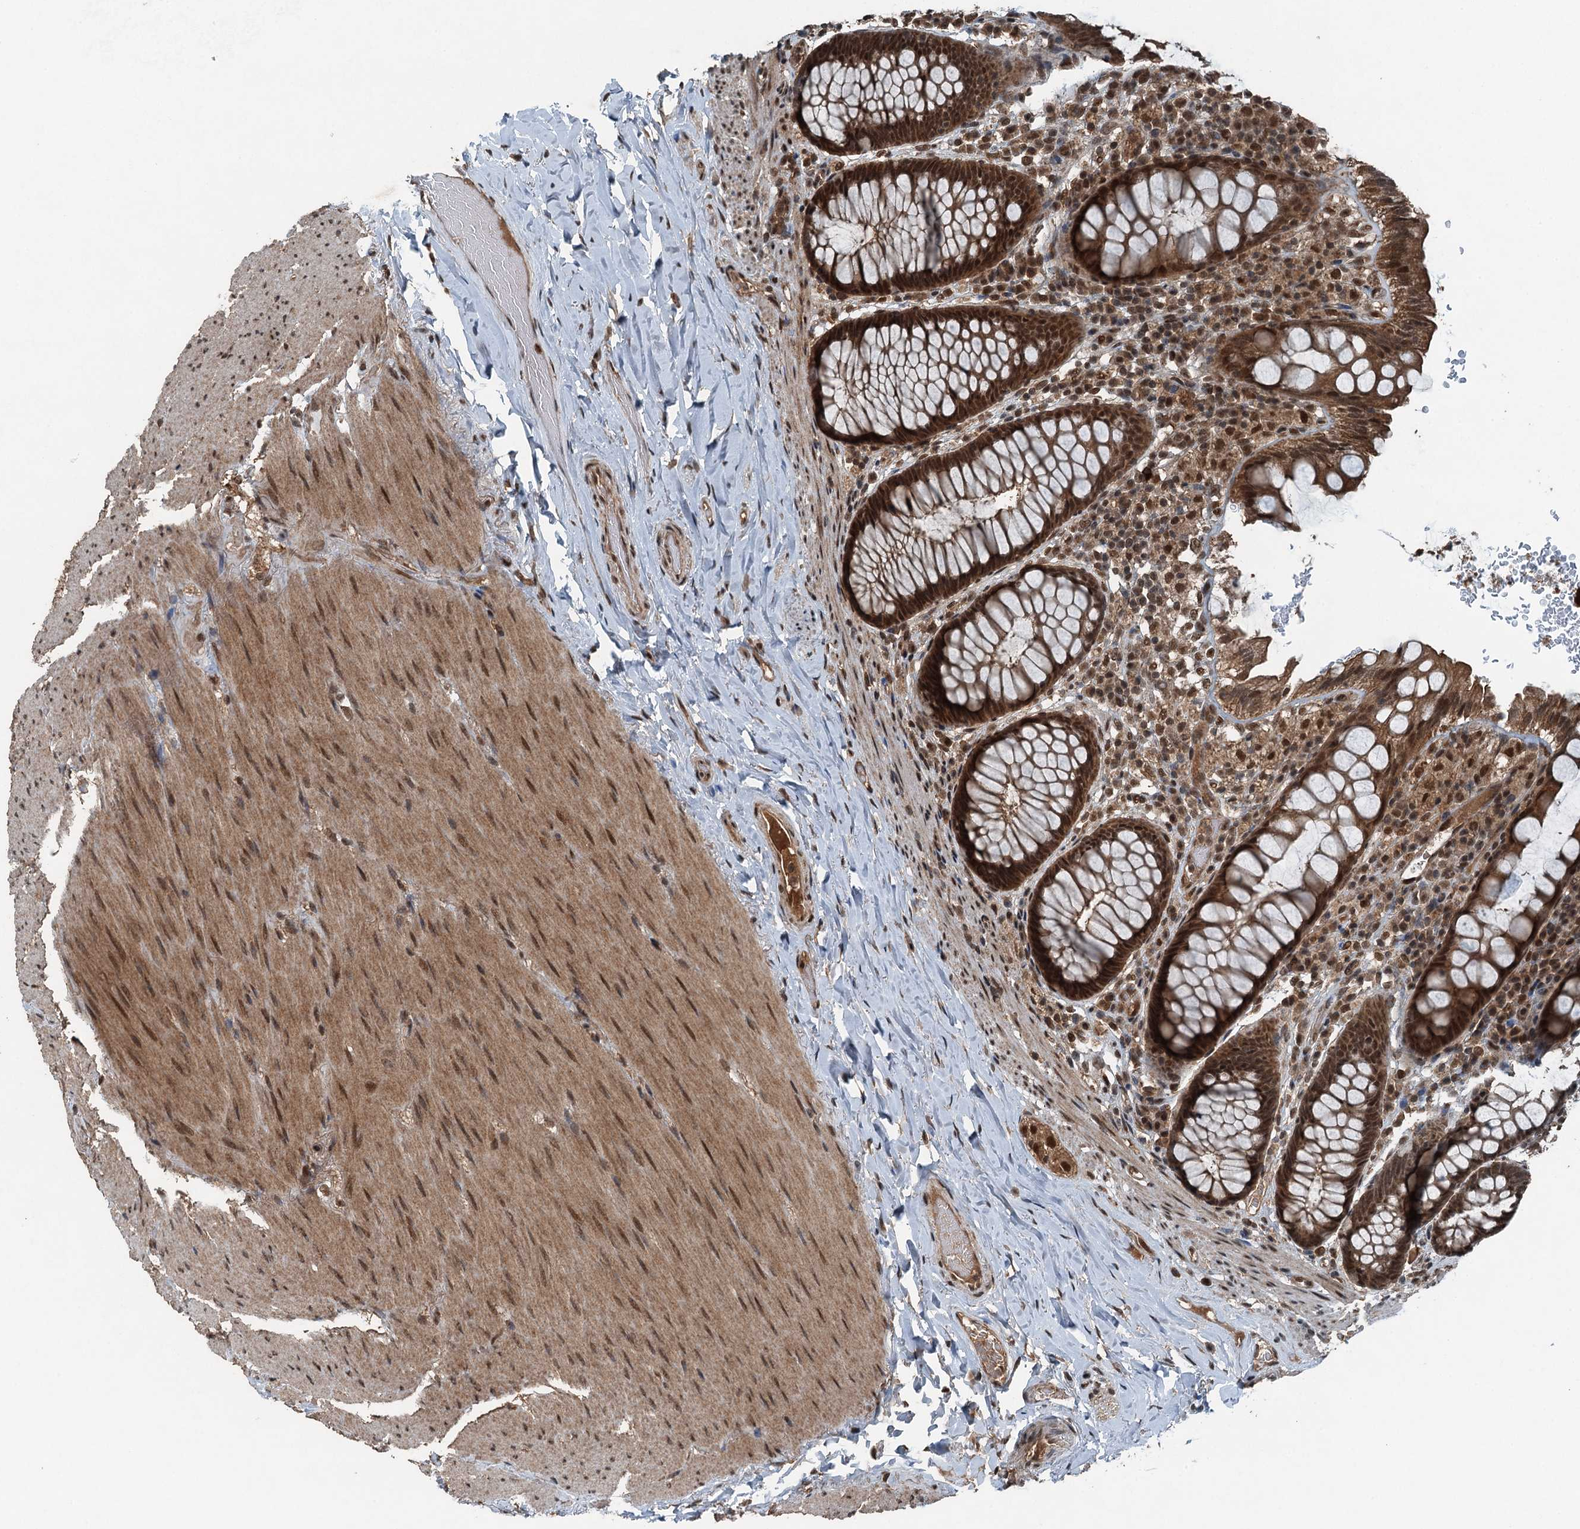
{"staining": {"intensity": "strong", "quantity": ">75%", "location": "cytoplasmic/membranous,nuclear"}, "tissue": "rectum", "cell_type": "Glandular cells", "image_type": "normal", "snomed": [{"axis": "morphology", "description": "Normal tissue, NOS"}, {"axis": "topography", "description": "Rectum"}], "caption": "Protein analysis of unremarkable rectum reveals strong cytoplasmic/membranous,nuclear positivity in about >75% of glandular cells. Nuclei are stained in blue.", "gene": "UBXN6", "patient": {"sex": "male", "age": 83}}